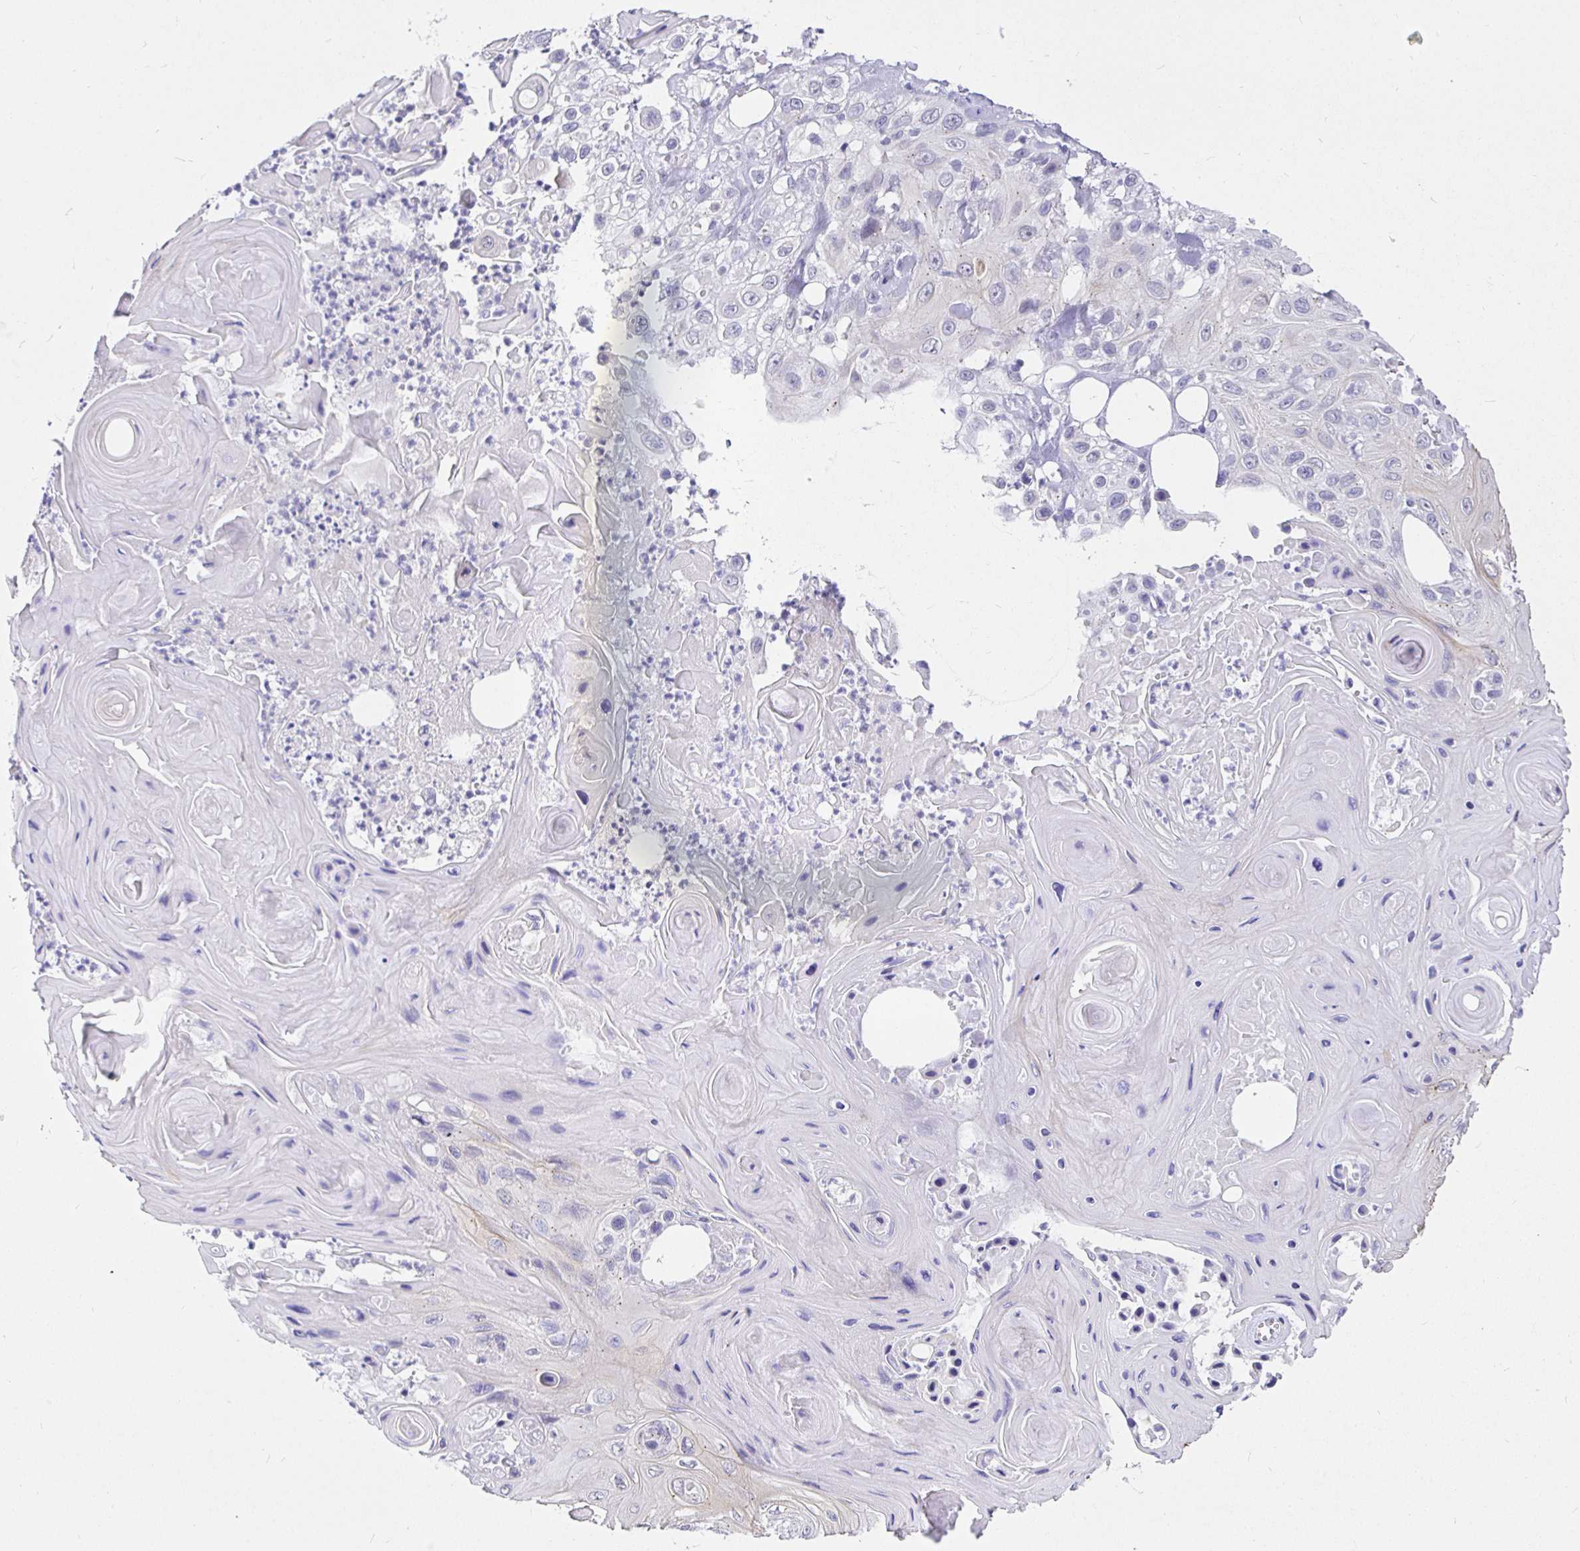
{"staining": {"intensity": "negative", "quantity": "none", "location": "none"}, "tissue": "skin cancer", "cell_type": "Tumor cells", "image_type": "cancer", "snomed": [{"axis": "morphology", "description": "Squamous cell carcinoma, NOS"}, {"axis": "topography", "description": "Skin"}], "caption": "Immunohistochemical staining of human skin cancer demonstrates no significant staining in tumor cells.", "gene": "EZHIP", "patient": {"sex": "male", "age": 82}}